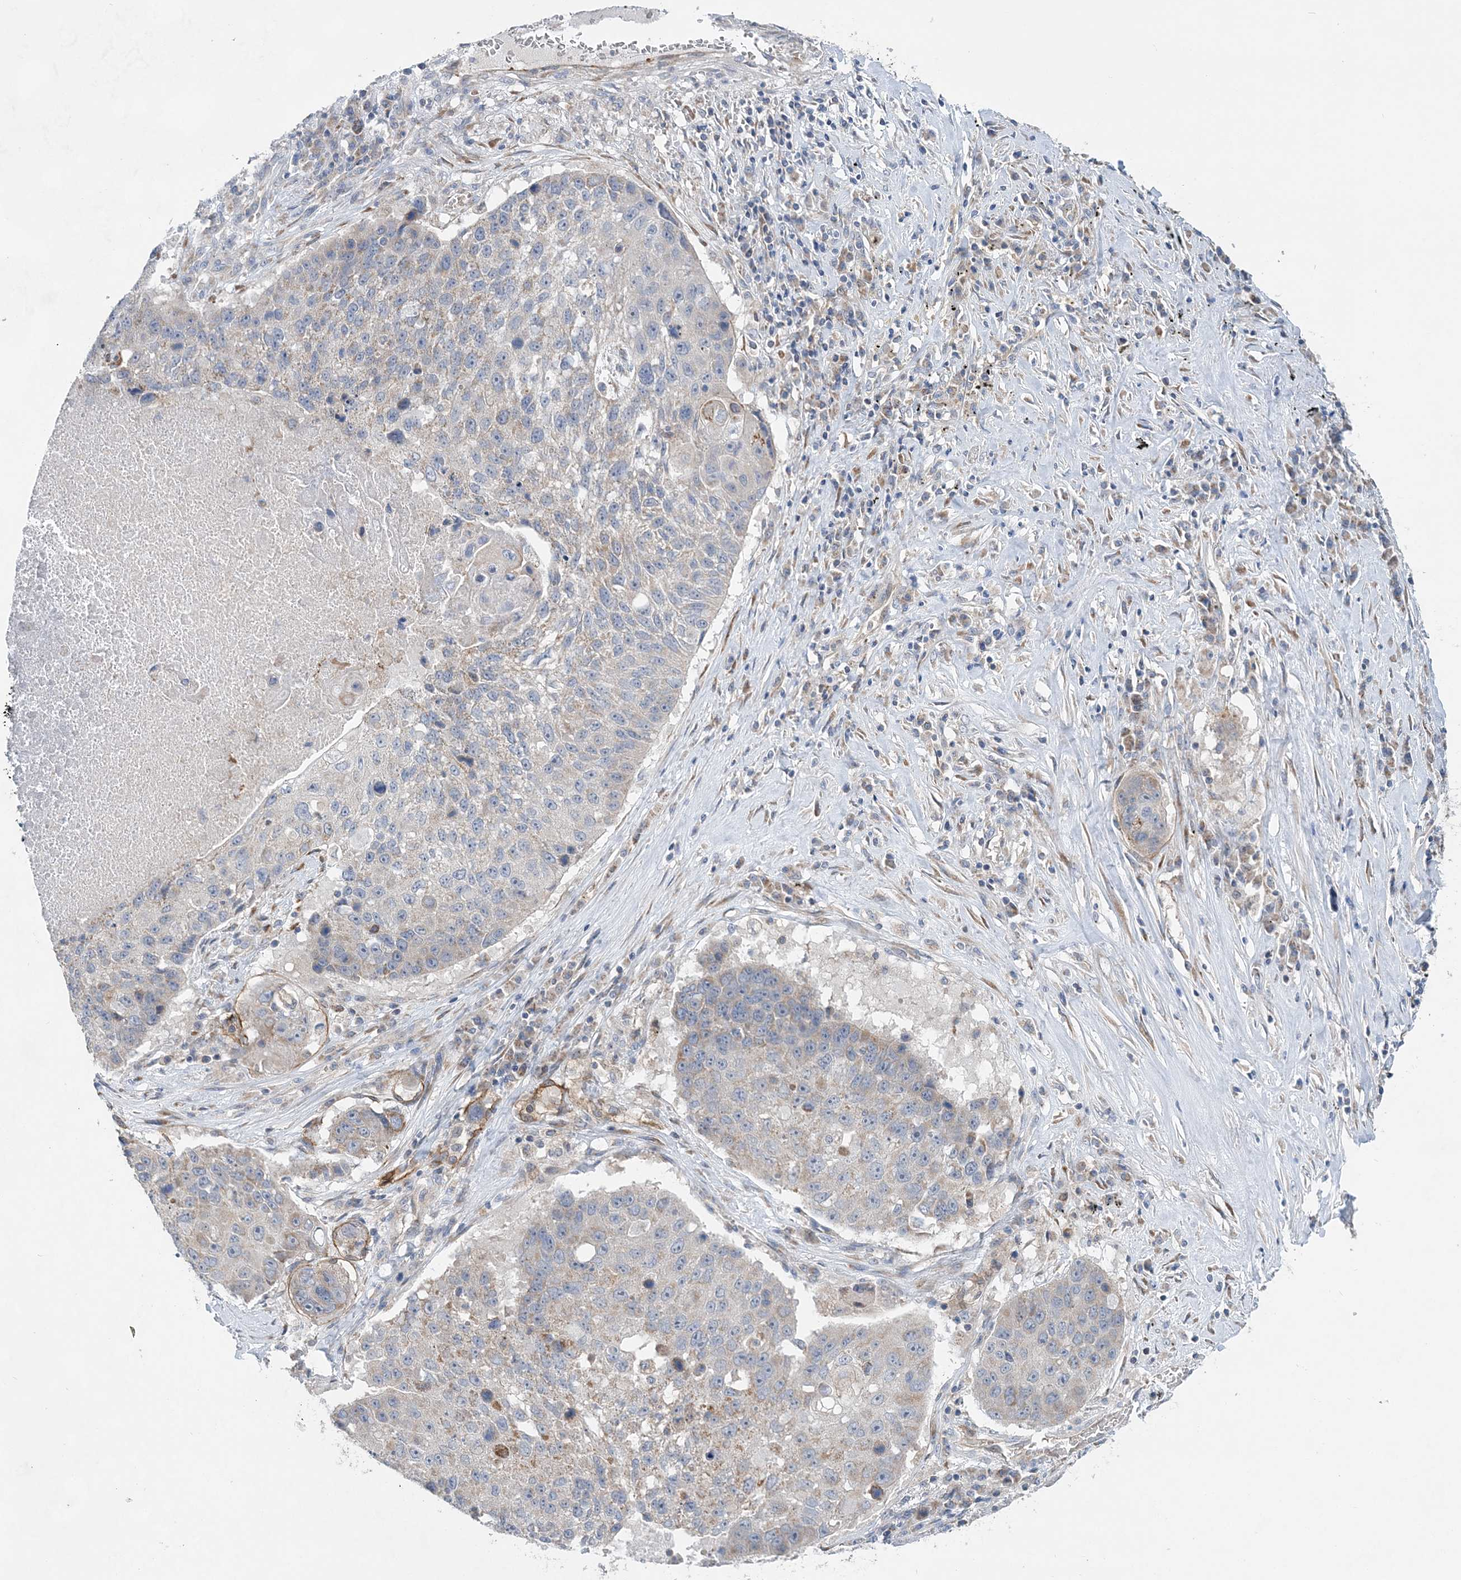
{"staining": {"intensity": "negative", "quantity": "none", "location": "none"}, "tissue": "lung cancer", "cell_type": "Tumor cells", "image_type": "cancer", "snomed": [{"axis": "morphology", "description": "Squamous cell carcinoma, NOS"}, {"axis": "topography", "description": "Lung"}], "caption": "This photomicrograph is of squamous cell carcinoma (lung) stained with immunohistochemistry (IHC) to label a protein in brown with the nuclei are counter-stained blue. There is no staining in tumor cells.", "gene": "TRAPPC13", "patient": {"sex": "male", "age": 61}}